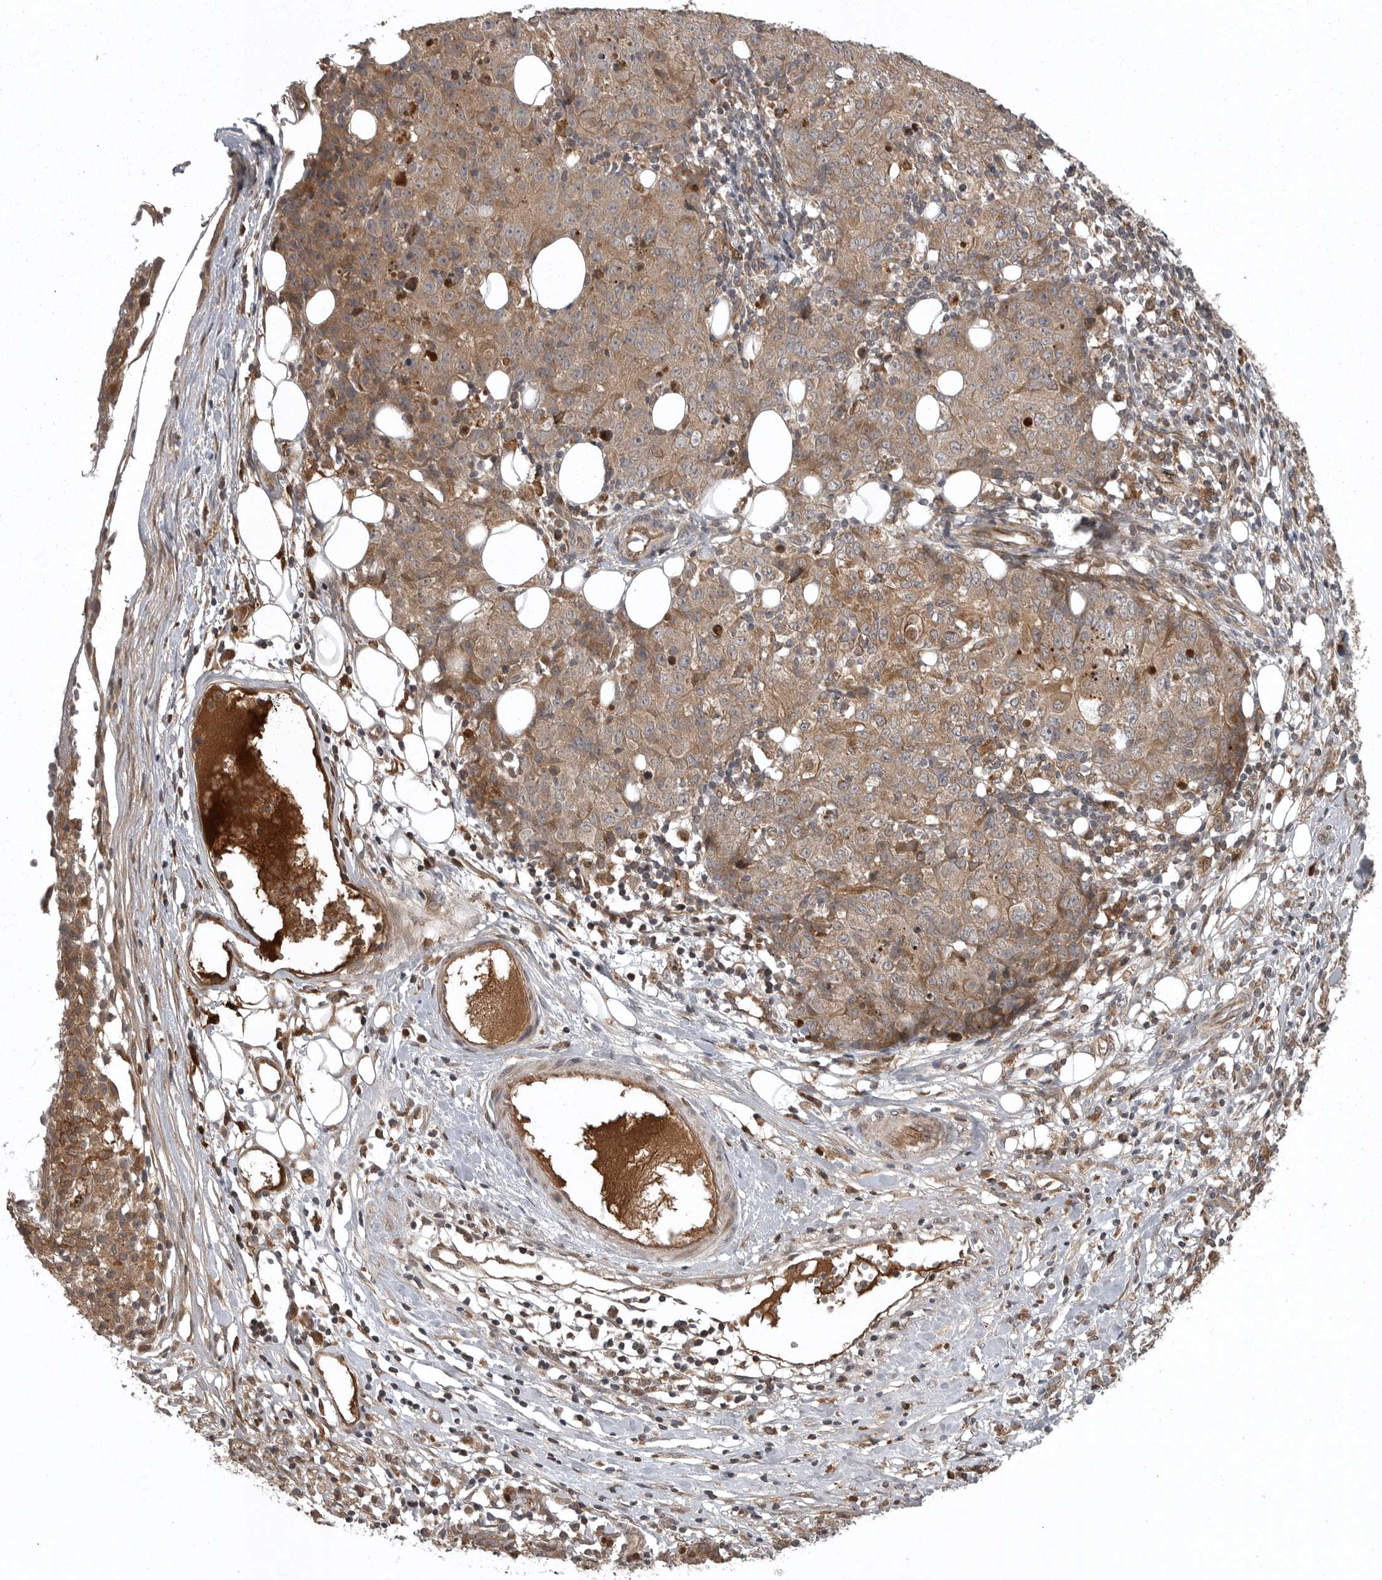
{"staining": {"intensity": "moderate", "quantity": "25%-75%", "location": "cytoplasmic/membranous"}, "tissue": "ovarian cancer", "cell_type": "Tumor cells", "image_type": "cancer", "snomed": [{"axis": "morphology", "description": "Carcinoma, endometroid"}, {"axis": "topography", "description": "Ovary"}], "caption": "Immunohistochemical staining of human ovarian cancer displays moderate cytoplasmic/membranous protein expression in approximately 25%-75% of tumor cells. The staining is performed using DAB brown chromogen to label protein expression. The nuclei are counter-stained blue using hematoxylin.", "gene": "GPR31", "patient": {"sex": "female", "age": 42}}